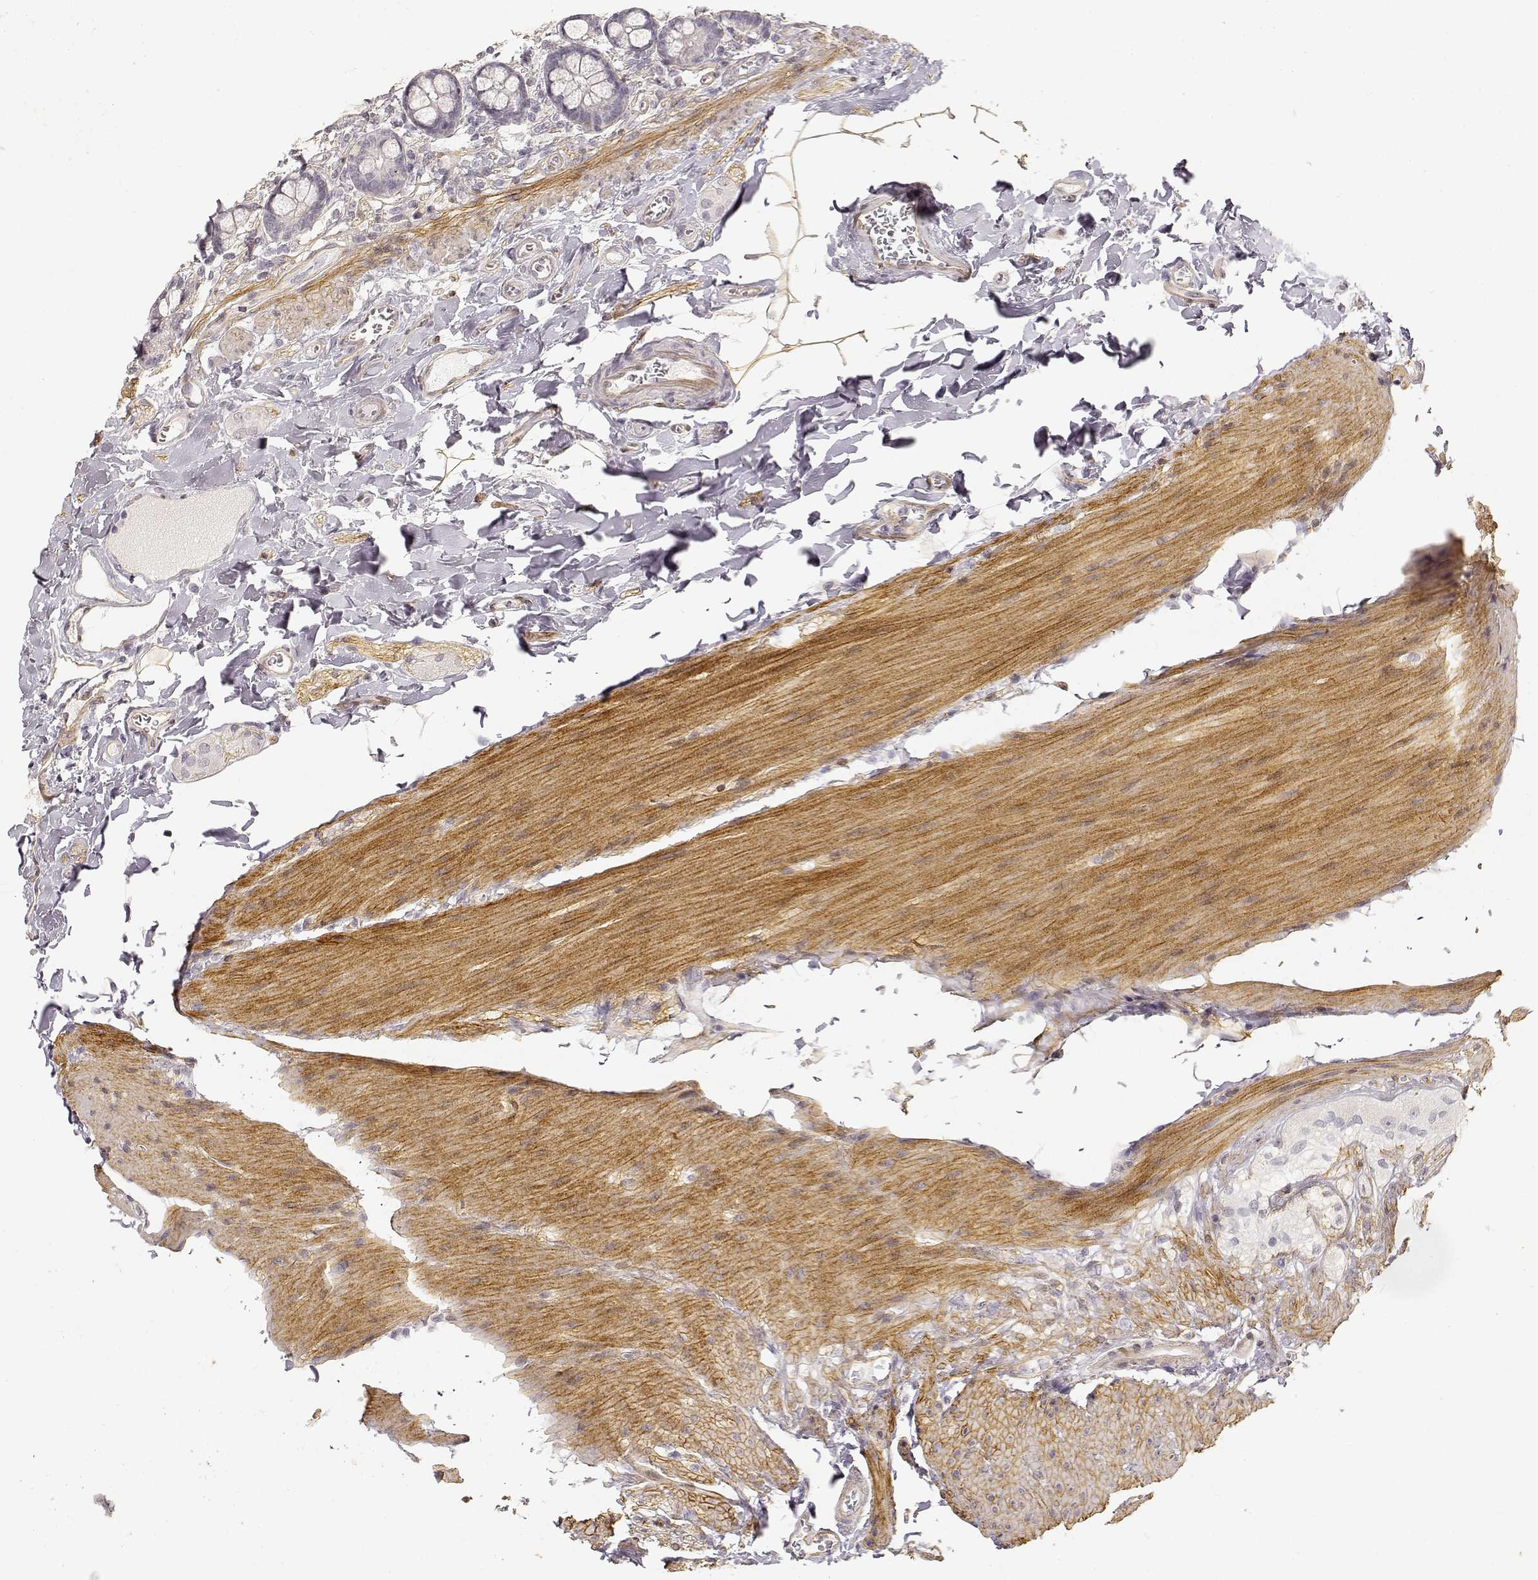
{"staining": {"intensity": "negative", "quantity": "none", "location": "none"}, "tissue": "small intestine", "cell_type": "Glandular cells", "image_type": "normal", "snomed": [{"axis": "morphology", "description": "Normal tissue, NOS"}, {"axis": "topography", "description": "Small intestine"}], "caption": "Glandular cells are negative for protein expression in benign human small intestine. (DAB (3,3'-diaminobenzidine) immunohistochemistry (IHC), high magnification).", "gene": "LAMA4", "patient": {"sex": "female", "age": 56}}